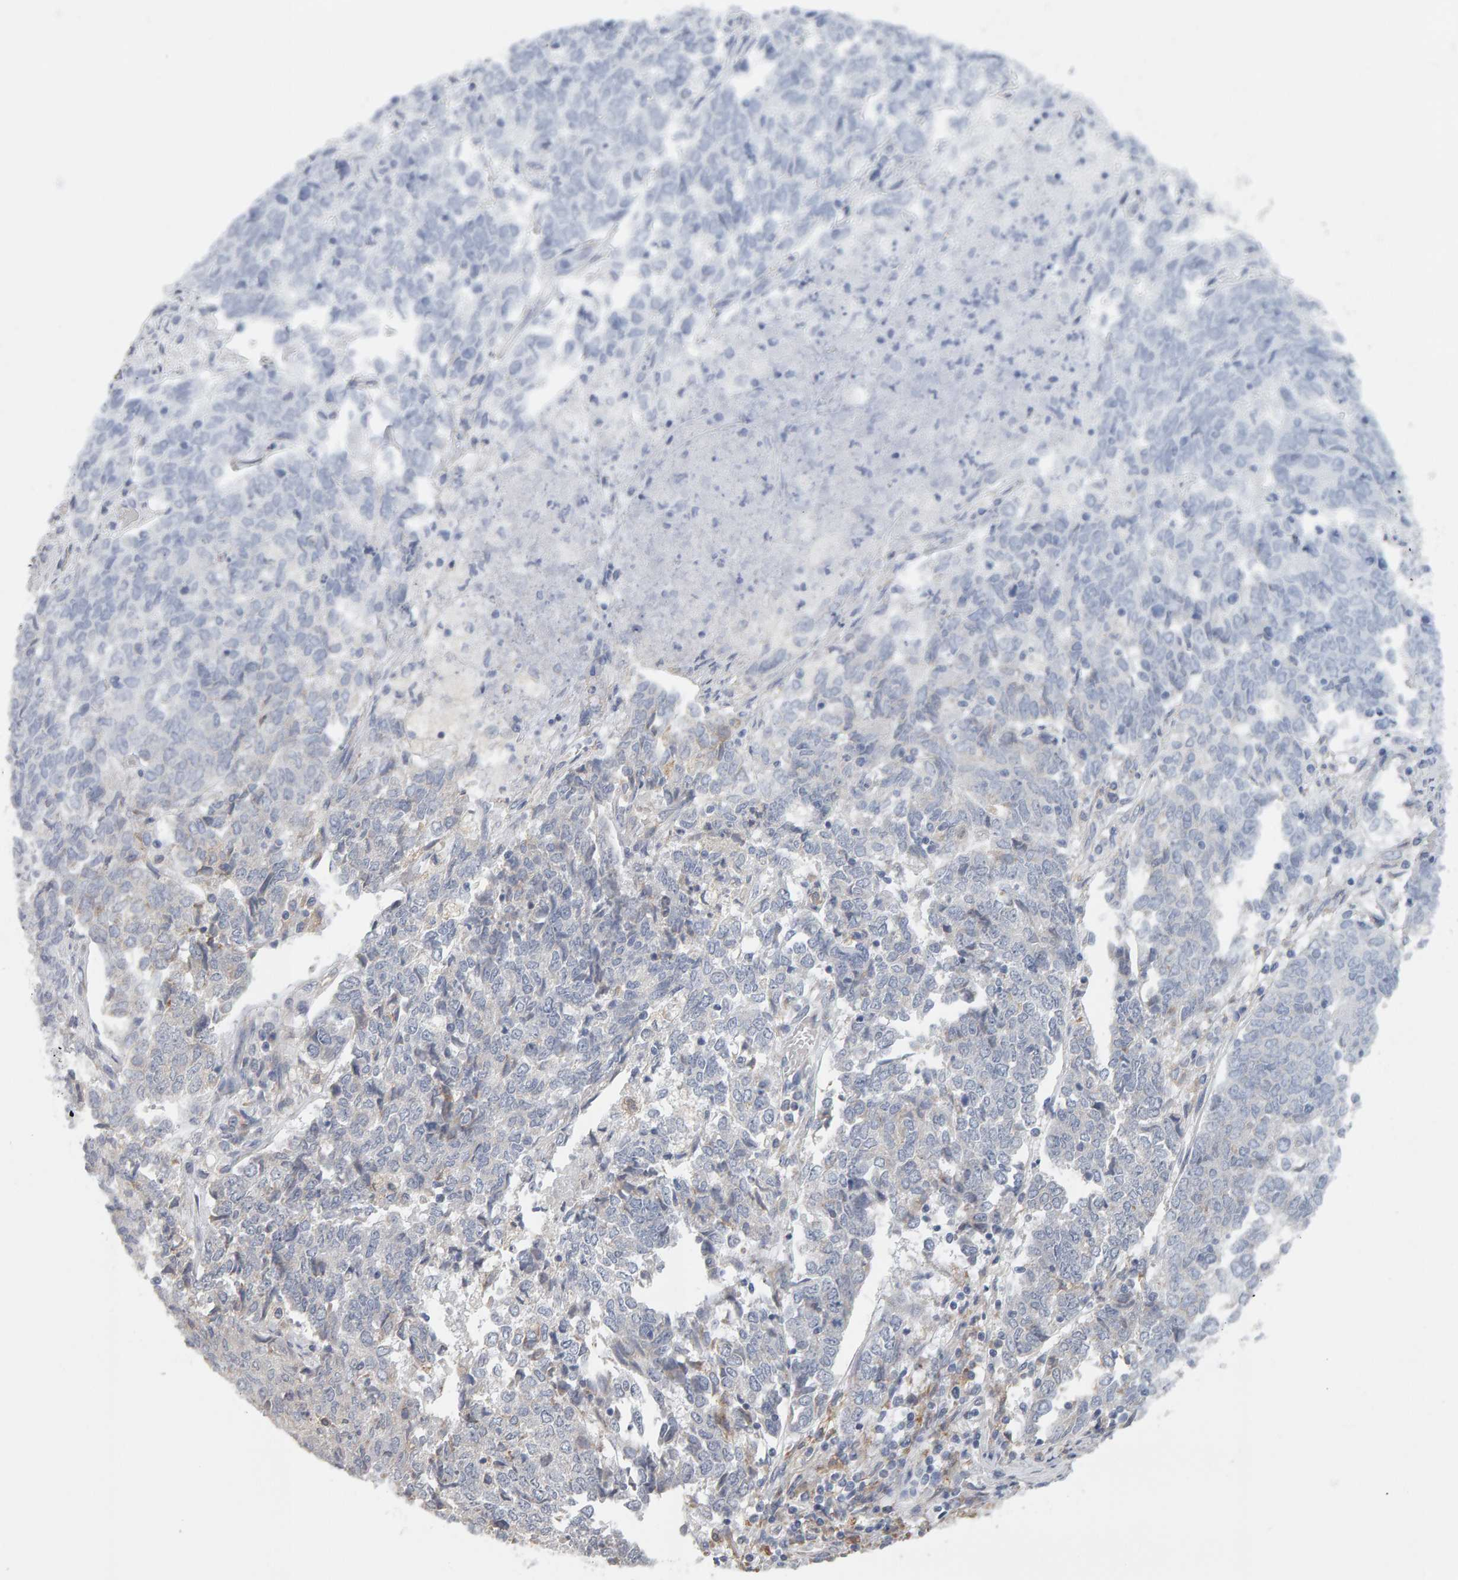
{"staining": {"intensity": "negative", "quantity": "none", "location": "none"}, "tissue": "endometrial cancer", "cell_type": "Tumor cells", "image_type": "cancer", "snomed": [{"axis": "morphology", "description": "Adenocarcinoma, NOS"}, {"axis": "topography", "description": "Endometrium"}], "caption": "High power microscopy micrograph of an immunohistochemistry (IHC) micrograph of endometrial cancer (adenocarcinoma), revealing no significant staining in tumor cells.", "gene": "ADHFE1", "patient": {"sex": "female", "age": 80}}